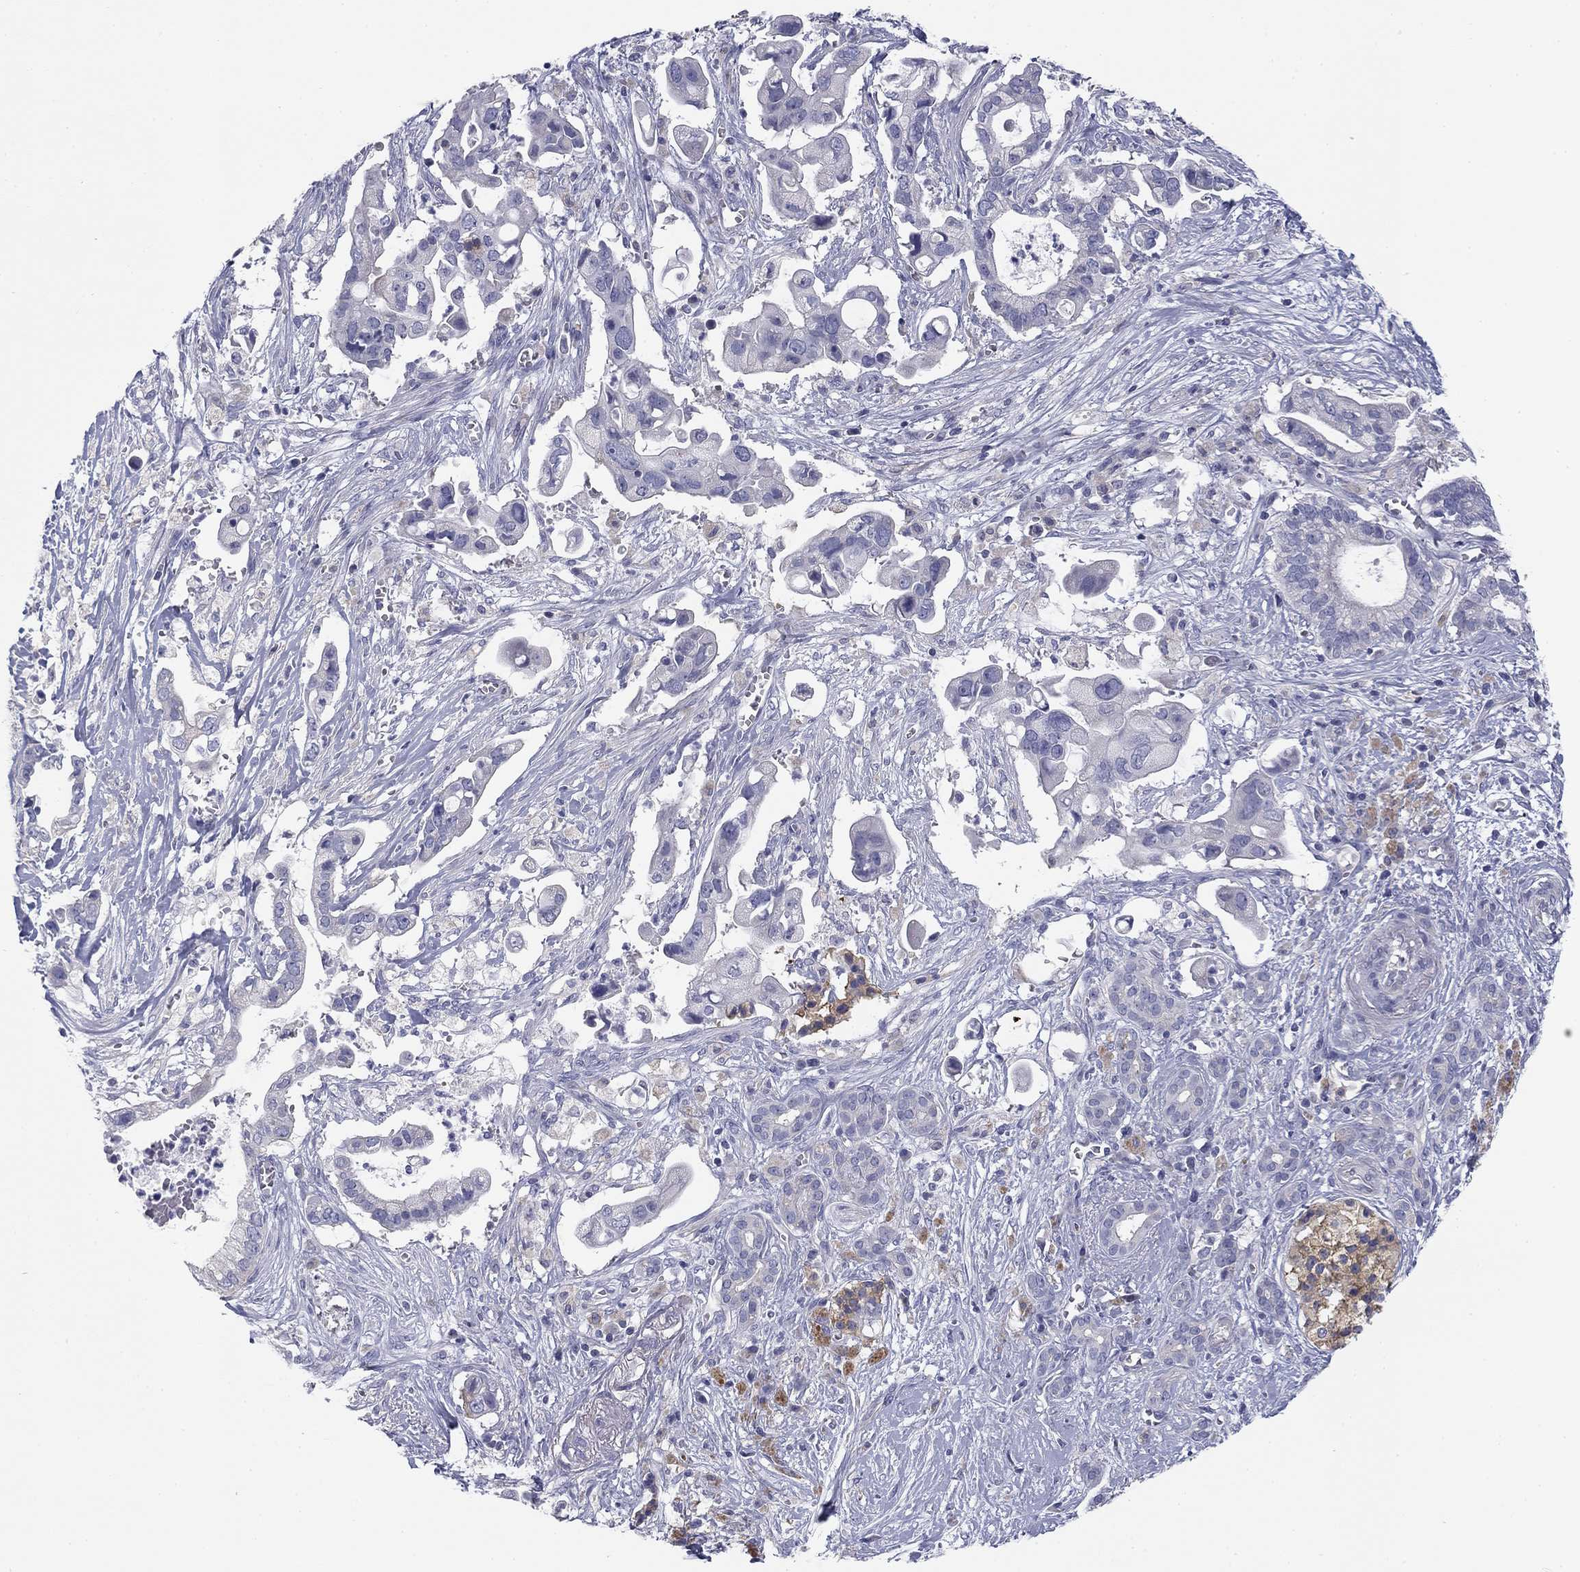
{"staining": {"intensity": "strong", "quantity": "<25%", "location": "cytoplasmic/membranous"}, "tissue": "pancreatic cancer", "cell_type": "Tumor cells", "image_type": "cancer", "snomed": [{"axis": "morphology", "description": "Adenocarcinoma, NOS"}, {"axis": "topography", "description": "Pancreas"}], "caption": "This photomicrograph displays immunohistochemistry staining of human adenocarcinoma (pancreatic), with medium strong cytoplasmic/membranous expression in about <25% of tumor cells.", "gene": "SEPTIN3", "patient": {"sex": "male", "age": 61}}